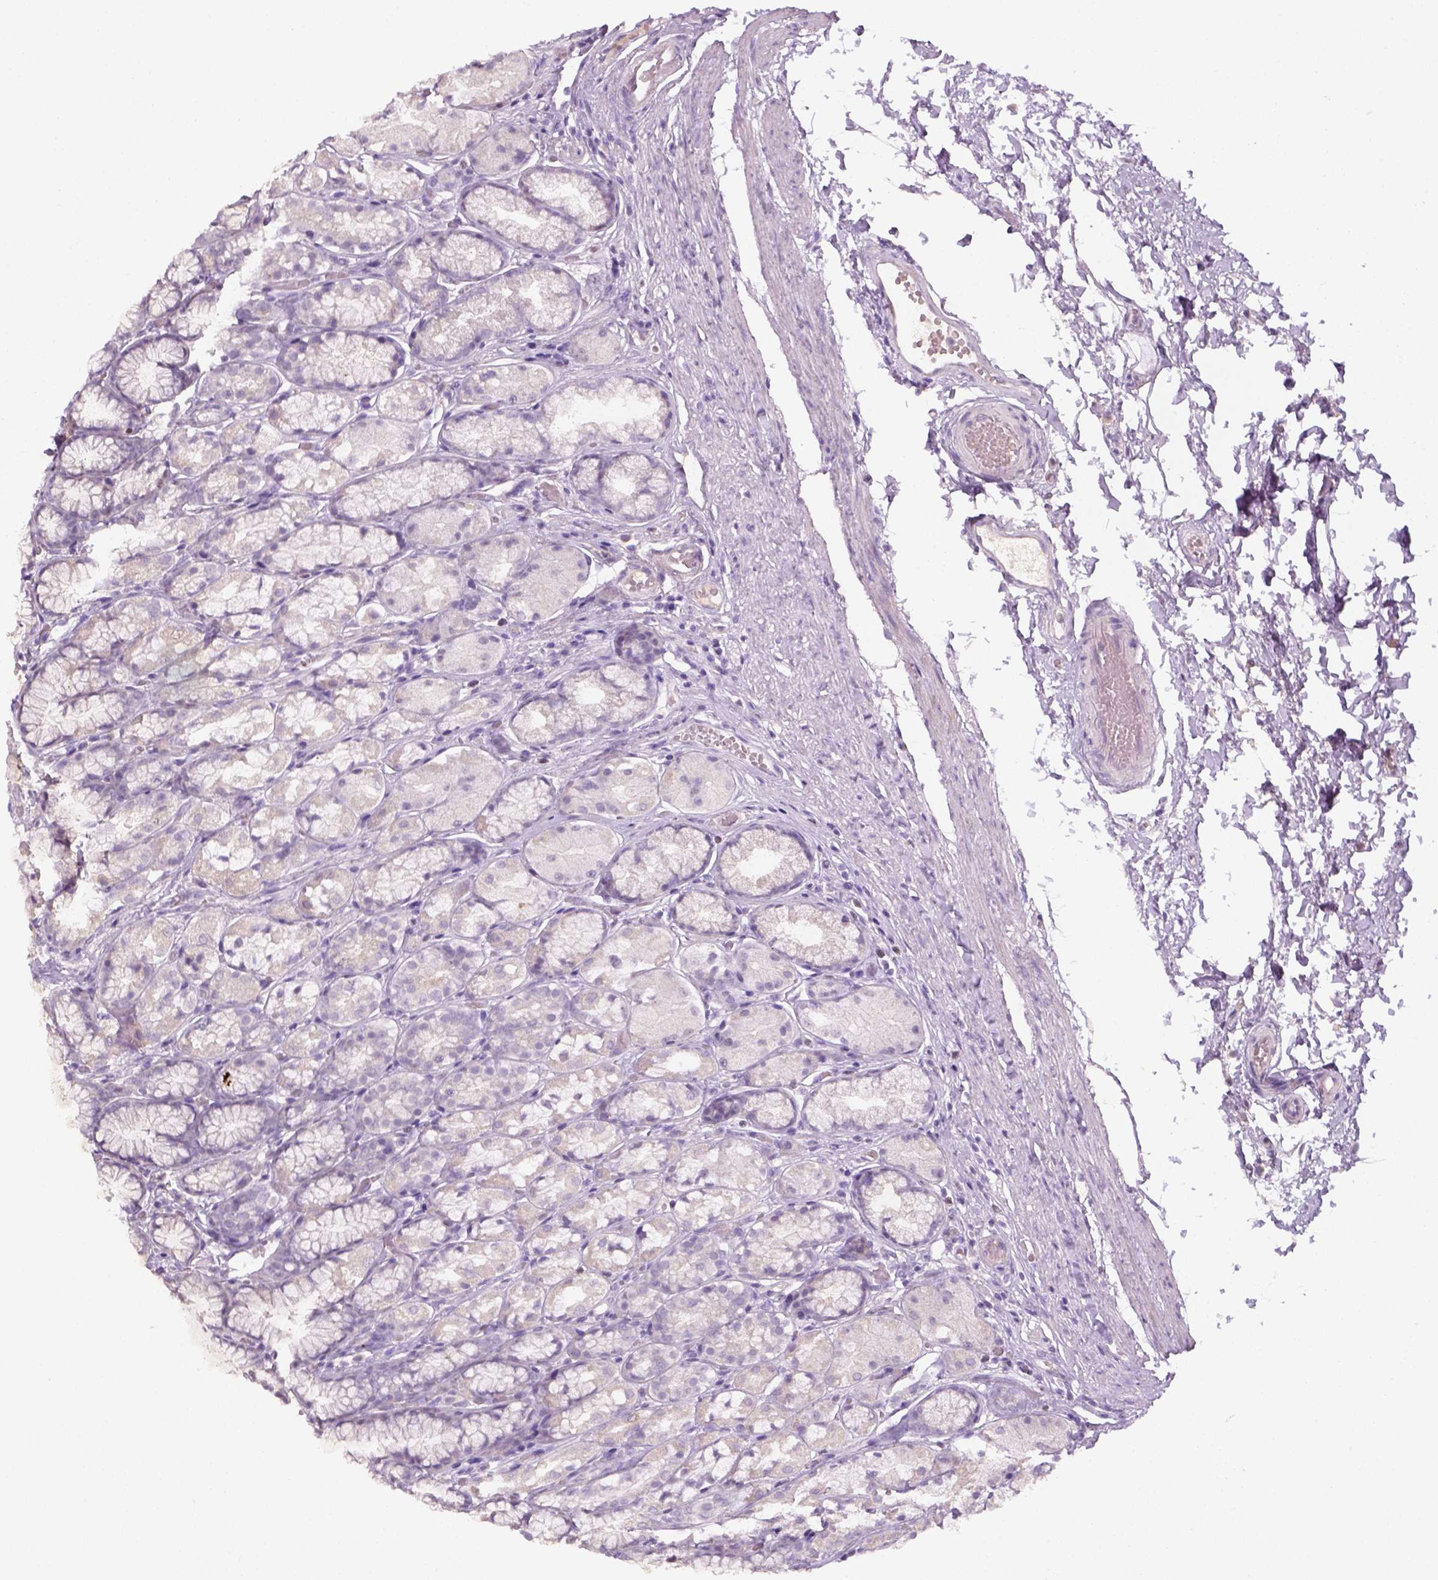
{"staining": {"intensity": "negative", "quantity": "none", "location": "none"}, "tissue": "stomach", "cell_type": "Glandular cells", "image_type": "normal", "snomed": [{"axis": "morphology", "description": "Normal tissue, NOS"}, {"axis": "topography", "description": "Stomach"}], "caption": "Micrograph shows no significant protein expression in glandular cells of normal stomach. (DAB (3,3'-diaminobenzidine) IHC, high magnification).", "gene": "GFI1B", "patient": {"sex": "male", "age": 70}}